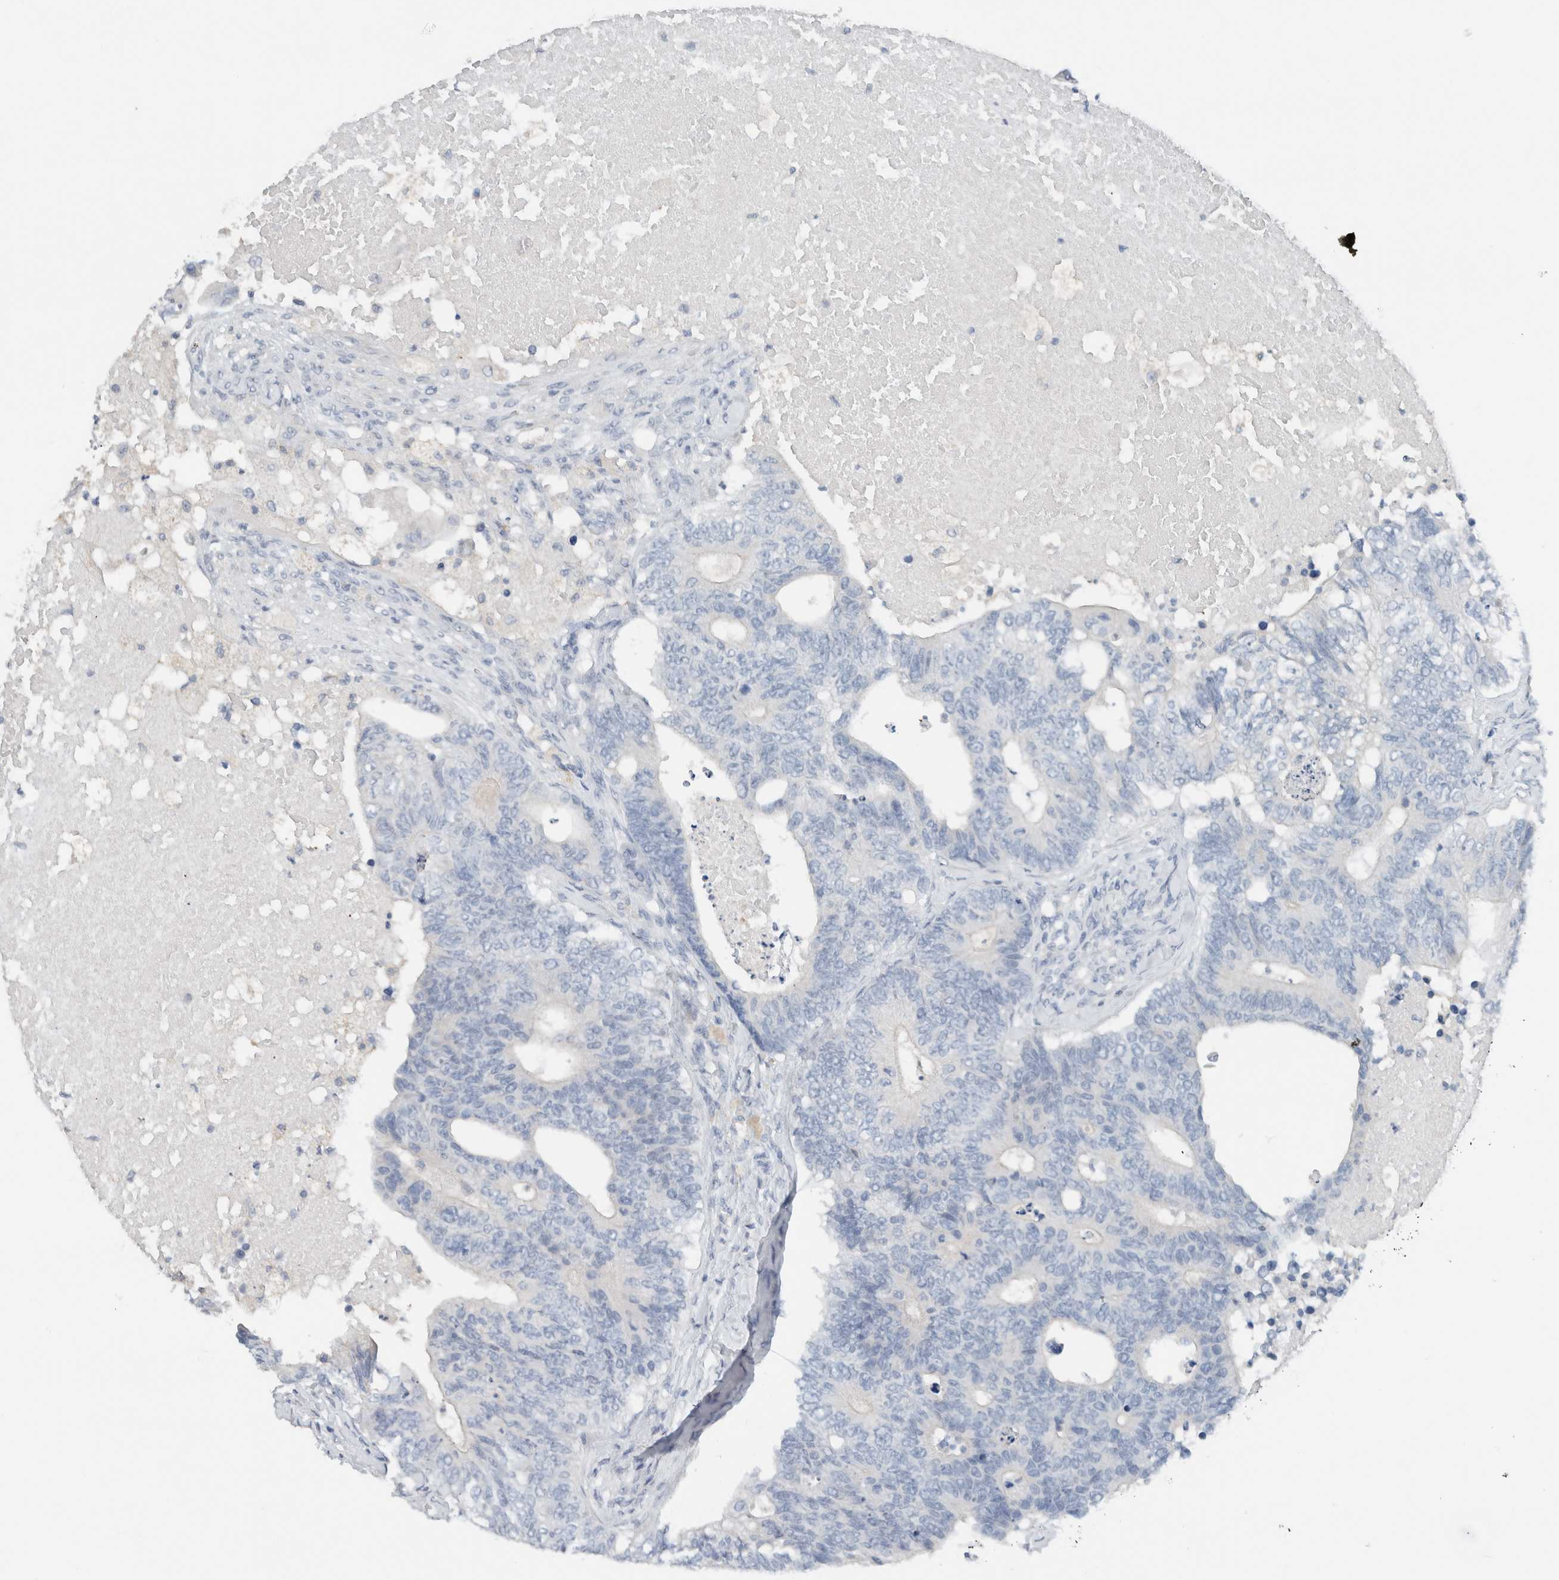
{"staining": {"intensity": "negative", "quantity": "none", "location": "none"}, "tissue": "colorectal cancer", "cell_type": "Tumor cells", "image_type": "cancer", "snomed": [{"axis": "morphology", "description": "Adenocarcinoma, NOS"}, {"axis": "topography", "description": "Colon"}], "caption": "Immunohistochemistry of human colorectal adenocarcinoma shows no staining in tumor cells.", "gene": "DUOX1", "patient": {"sex": "female", "age": 67}}